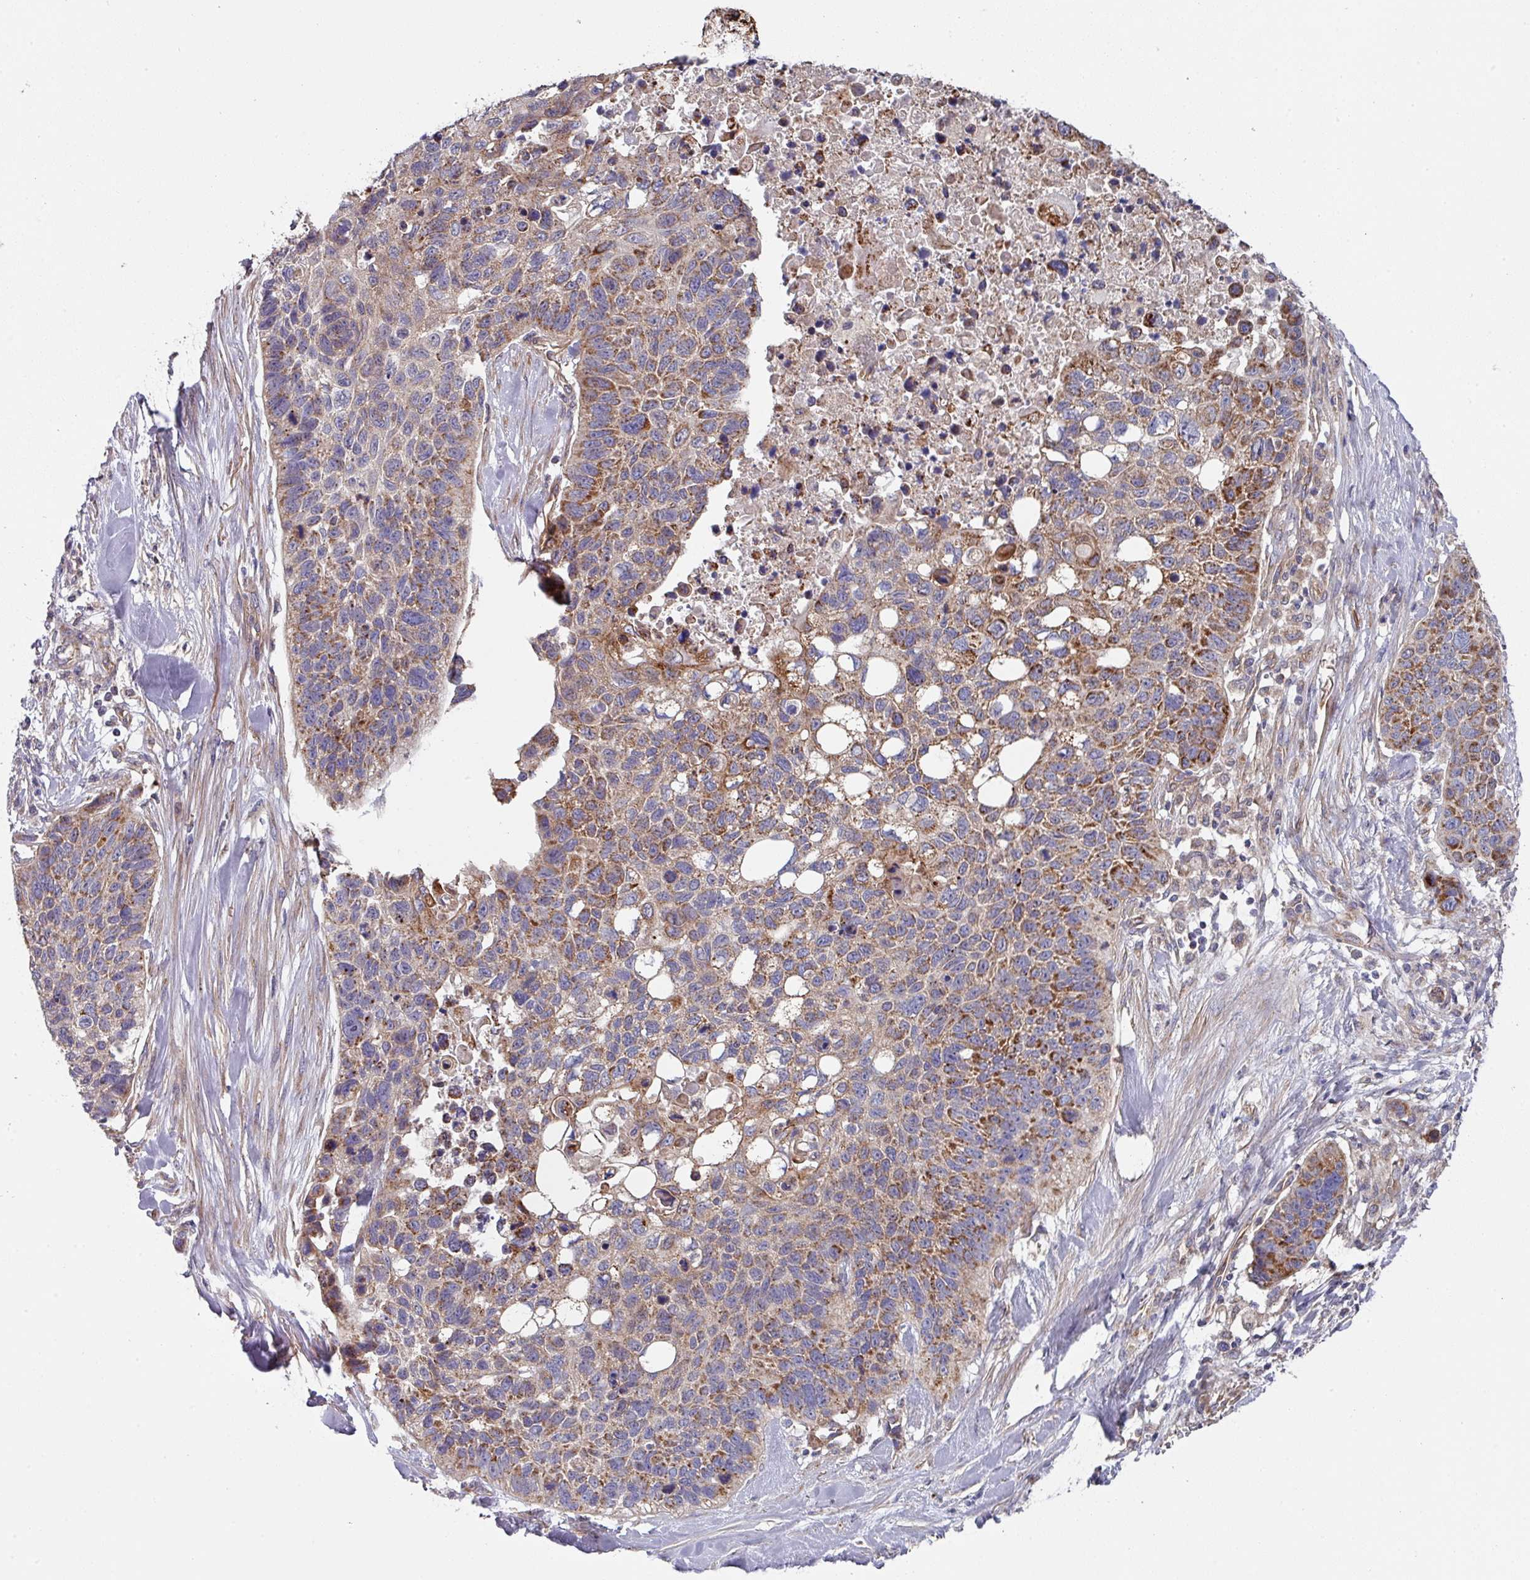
{"staining": {"intensity": "moderate", "quantity": "25%-75%", "location": "cytoplasmic/membranous"}, "tissue": "lung cancer", "cell_type": "Tumor cells", "image_type": "cancer", "snomed": [{"axis": "morphology", "description": "Squamous cell carcinoma, NOS"}, {"axis": "topography", "description": "Lung"}], "caption": "Immunohistochemistry staining of lung cancer, which exhibits medium levels of moderate cytoplasmic/membranous staining in about 25%-75% of tumor cells indicating moderate cytoplasmic/membranous protein positivity. The staining was performed using DAB (3,3'-diaminobenzidine) (brown) for protein detection and nuclei were counterstained in hematoxylin (blue).", "gene": "DCAF12L2", "patient": {"sex": "male", "age": 62}}